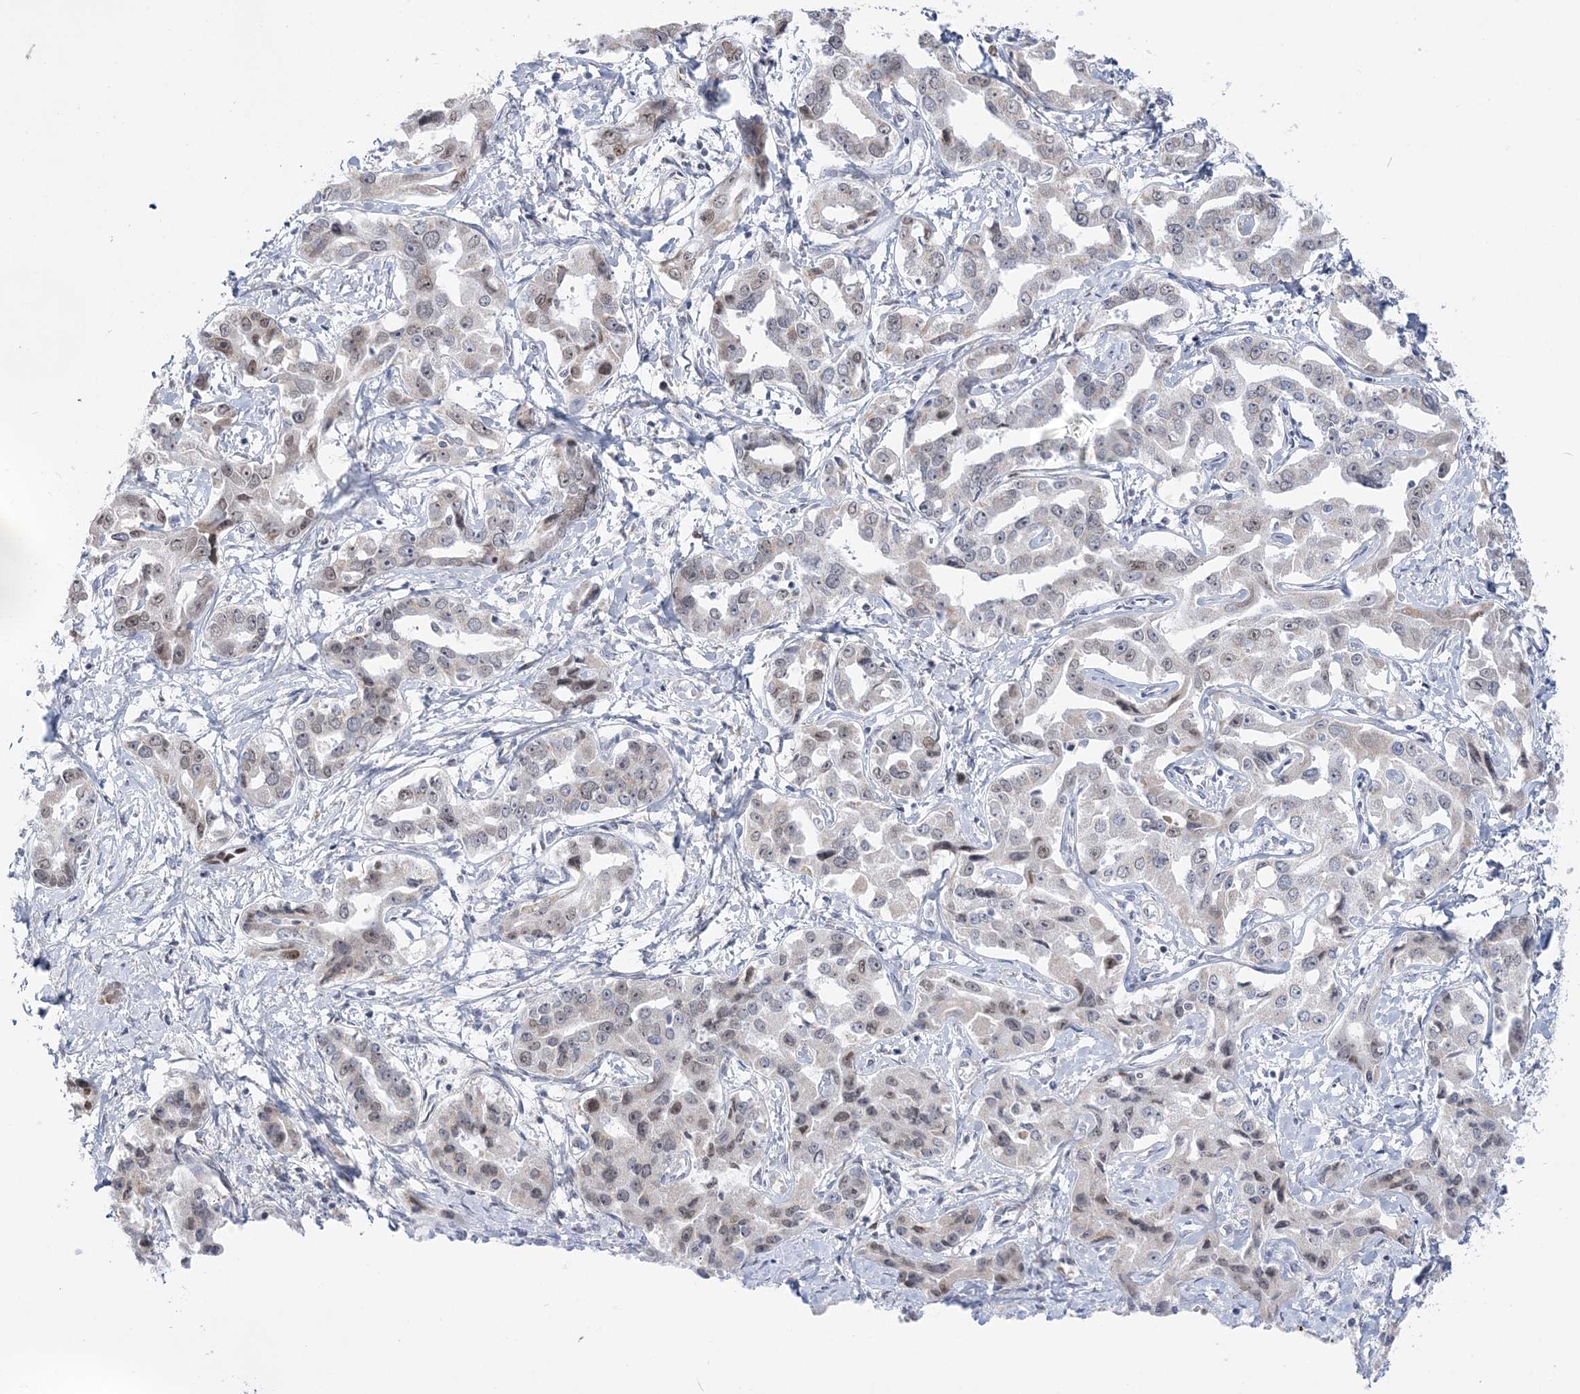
{"staining": {"intensity": "weak", "quantity": "25%-75%", "location": "nuclear"}, "tissue": "liver cancer", "cell_type": "Tumor cells", "image_type": "cancer", "snomed": [{"axis": "morphology", "description": "Cholangiocarcinoma"}, {"axis": "topography", "description": "Liver"}], "caption": "Immunohistochemistry (IHC) histopathology image of human cholangiocarcinoma (liver) stained for a protein (brown), which shows low levels of weak nuclear staining in approximately 25%-75% of tumor cells.", "gene": "DDX21", "patient": {"sex": "male", "age": 59}}